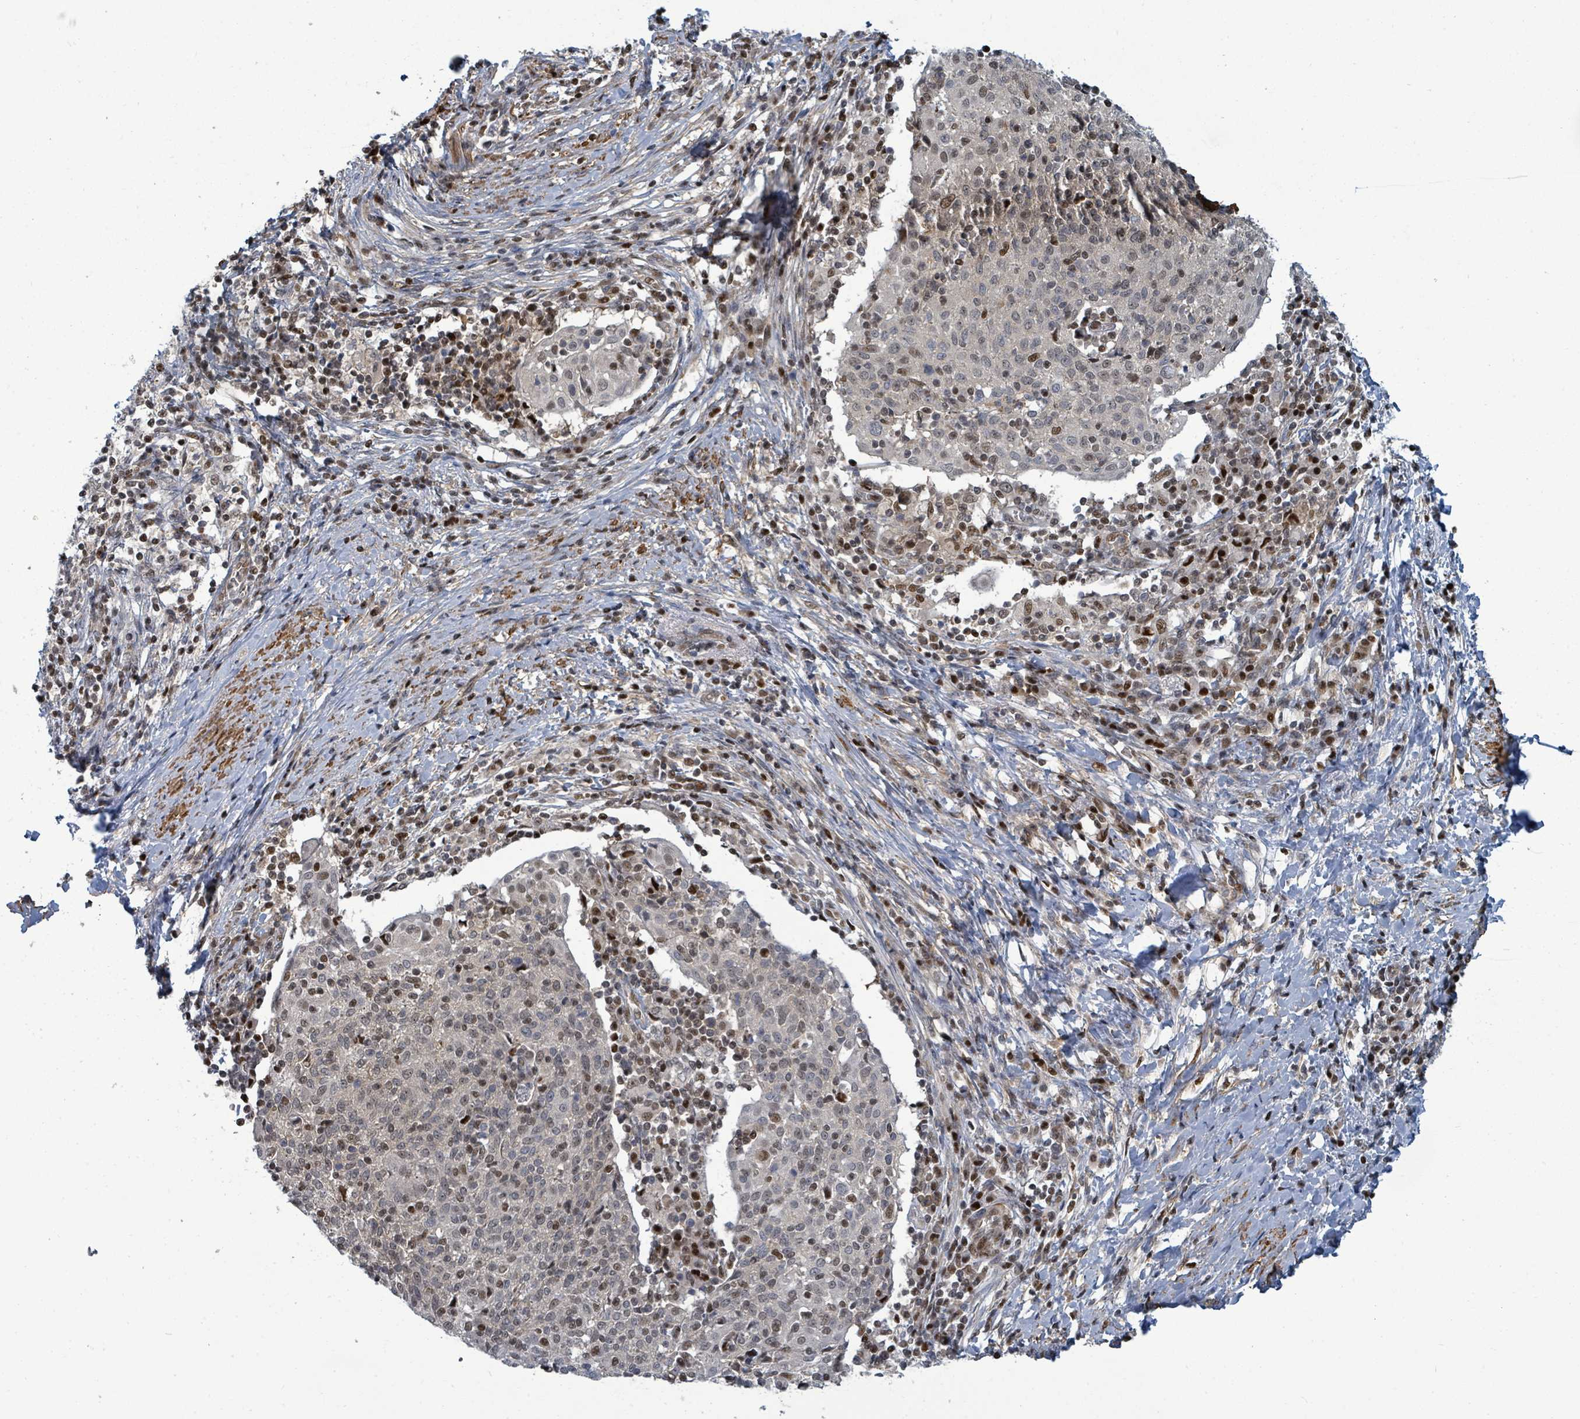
{"staining": {"intensity": "moderate", "quantity": "25%-75%", "location": "nuclear"}, "tissue": "cervical cancer", "cell_type": "Tumor cells", "image_type": "cancer", "snomed": [{"axis": "morphology", "description": "Squamous cell carcinoma, NOS"}, {"axis": "topography", "description": "Cervix"}], "caption": "A photomicrograph showing moderate nuclear staining in approximately 25%-75% of tumor cells in squamous cell carcinoma (cervical), as visualized by brown immunohistochemical staining.", "gene": "TRDMT1", "patient": {"sex": "female", "age": 52}}